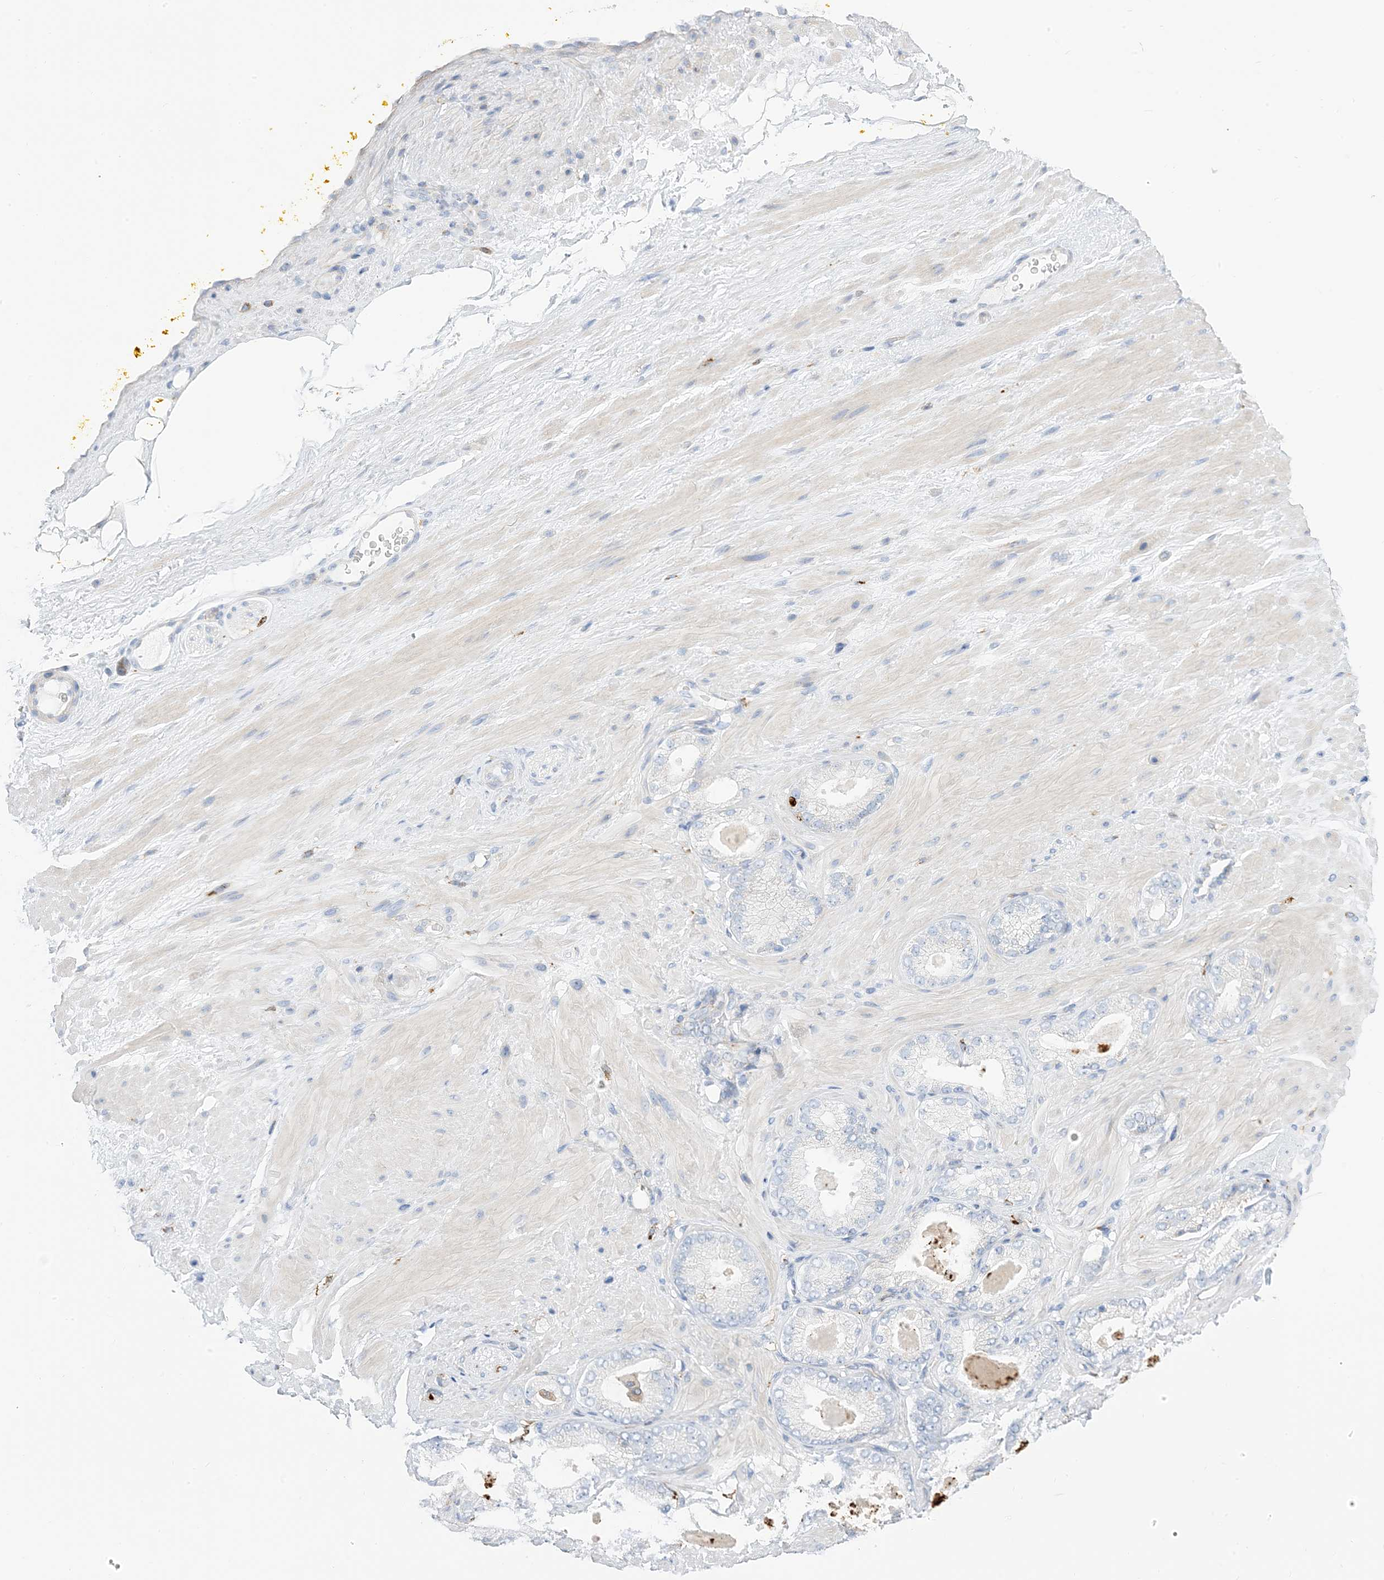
{"staining": {"intensity": "negative", "quantity": "none", "location": "none"}, "tissue": "adipose tissue", "cell_type": "Adipocytes", "image_type": "normal", "snomed": [{"axis": "morphology", "description": "Normal tissue, NOS"}, {"axis": "morphology", "description": "Adenocarcinoma, Low grade"}, {"axis": "topography", "description": "Prostate"}, {"axis": "topography", "description": "Peripheral nerve tissue"}], "caption": "DAB immunohistochemical staining of normal human adipose tissue exhibits no significant positivity in adipocytes.", "gene": "DPH3", "patient": {"sex": "male", "age": 63}}